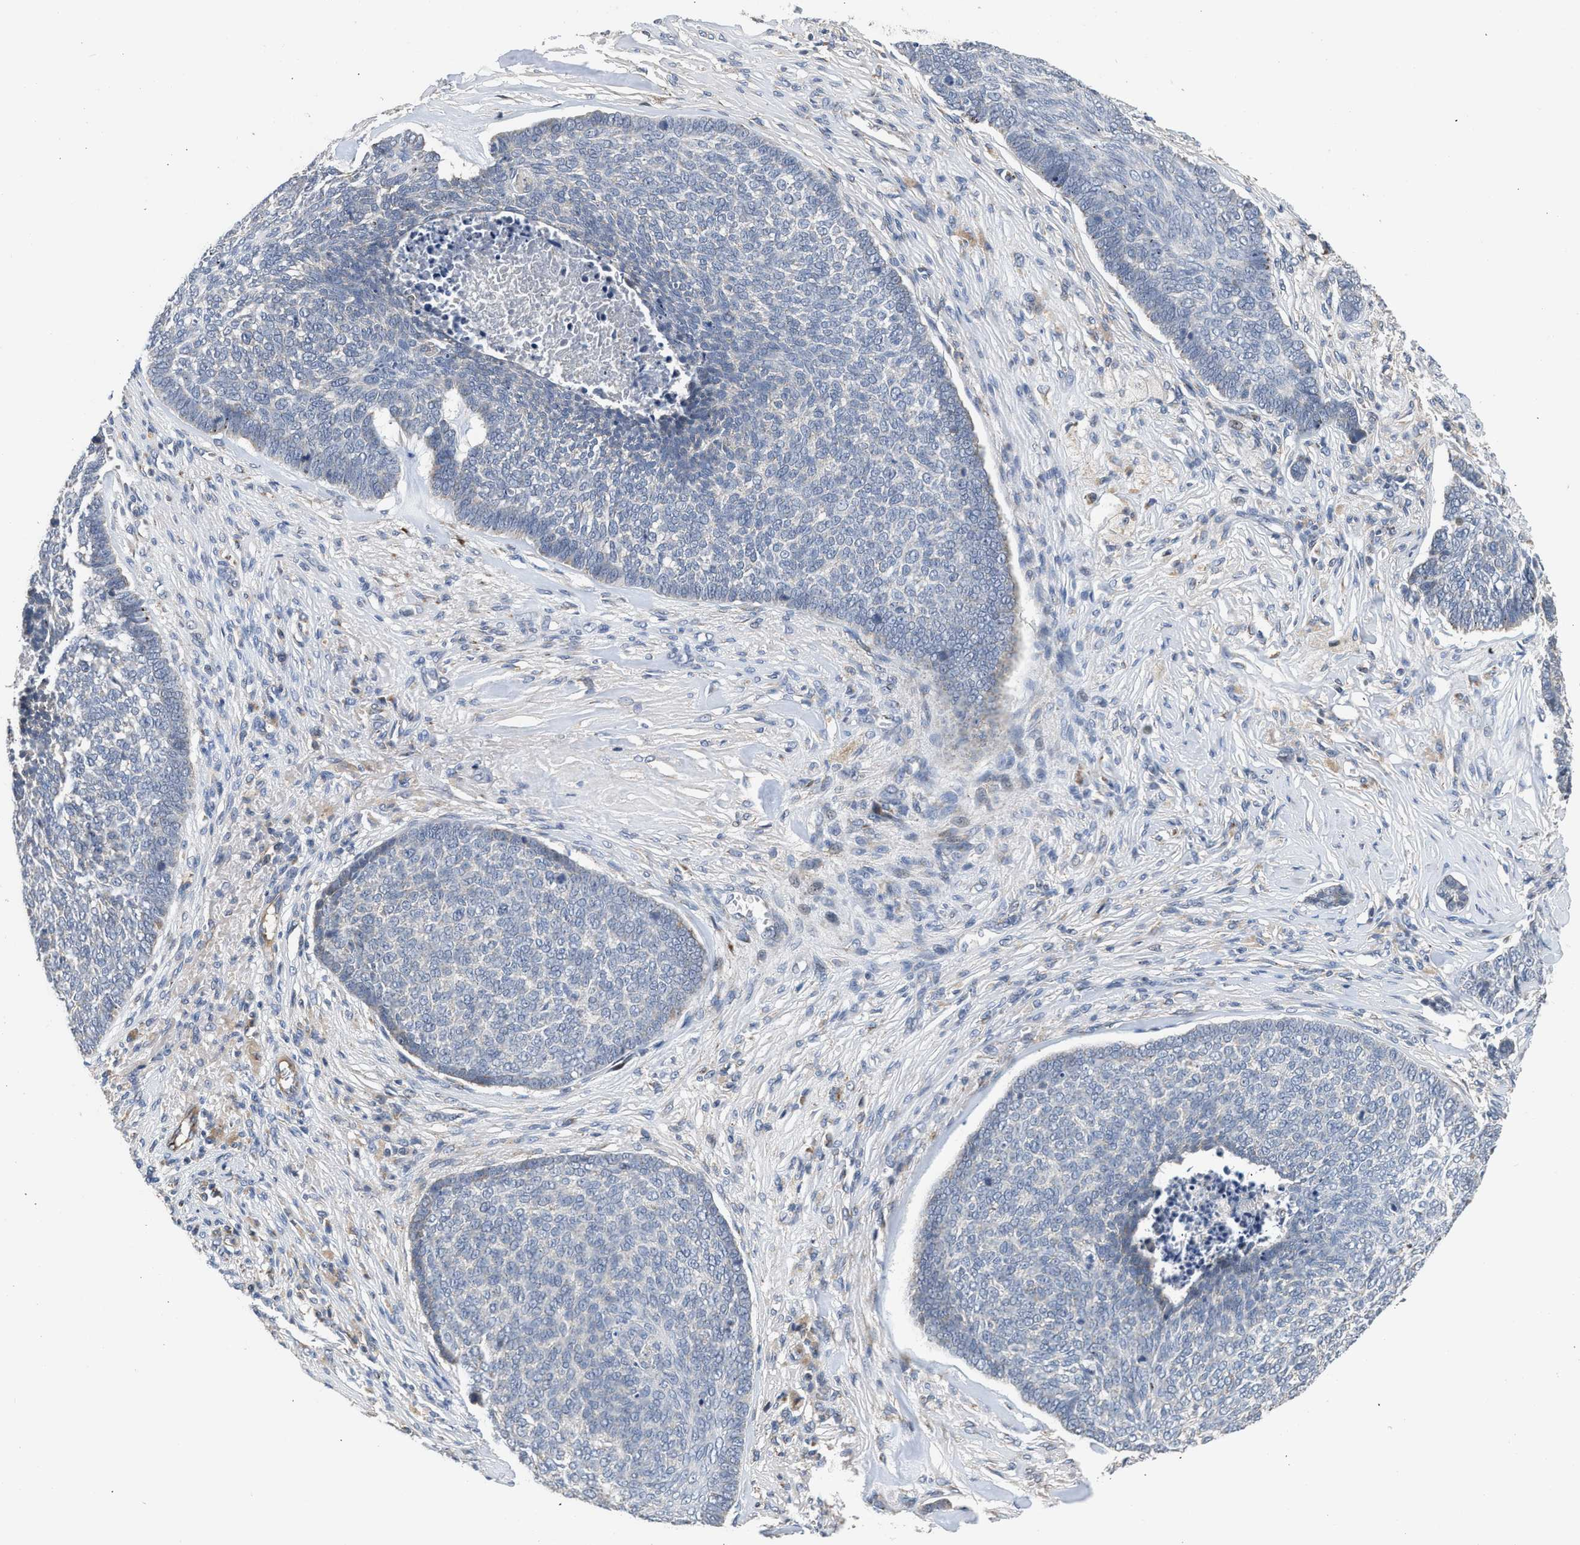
{"staining": {"intensity": "negative", "quantity": "none", "location": "none"}, "tissue": "skin cancer", "cell_type": "Tumor cells", "image_type": "cancer", "snomed": [{"axis": "morphology", "description": "Basal cell carcinoma"}, {"axis": "topography", "description": "Skin"}], "caption": "An image of human skin cancer is negative for staining in tumor cells. (DAB immunohistochemistry (IHC) with hematoxylin counter stain).", "gene": "PIM1", "patient": {"sex": "male", "age": 84}}